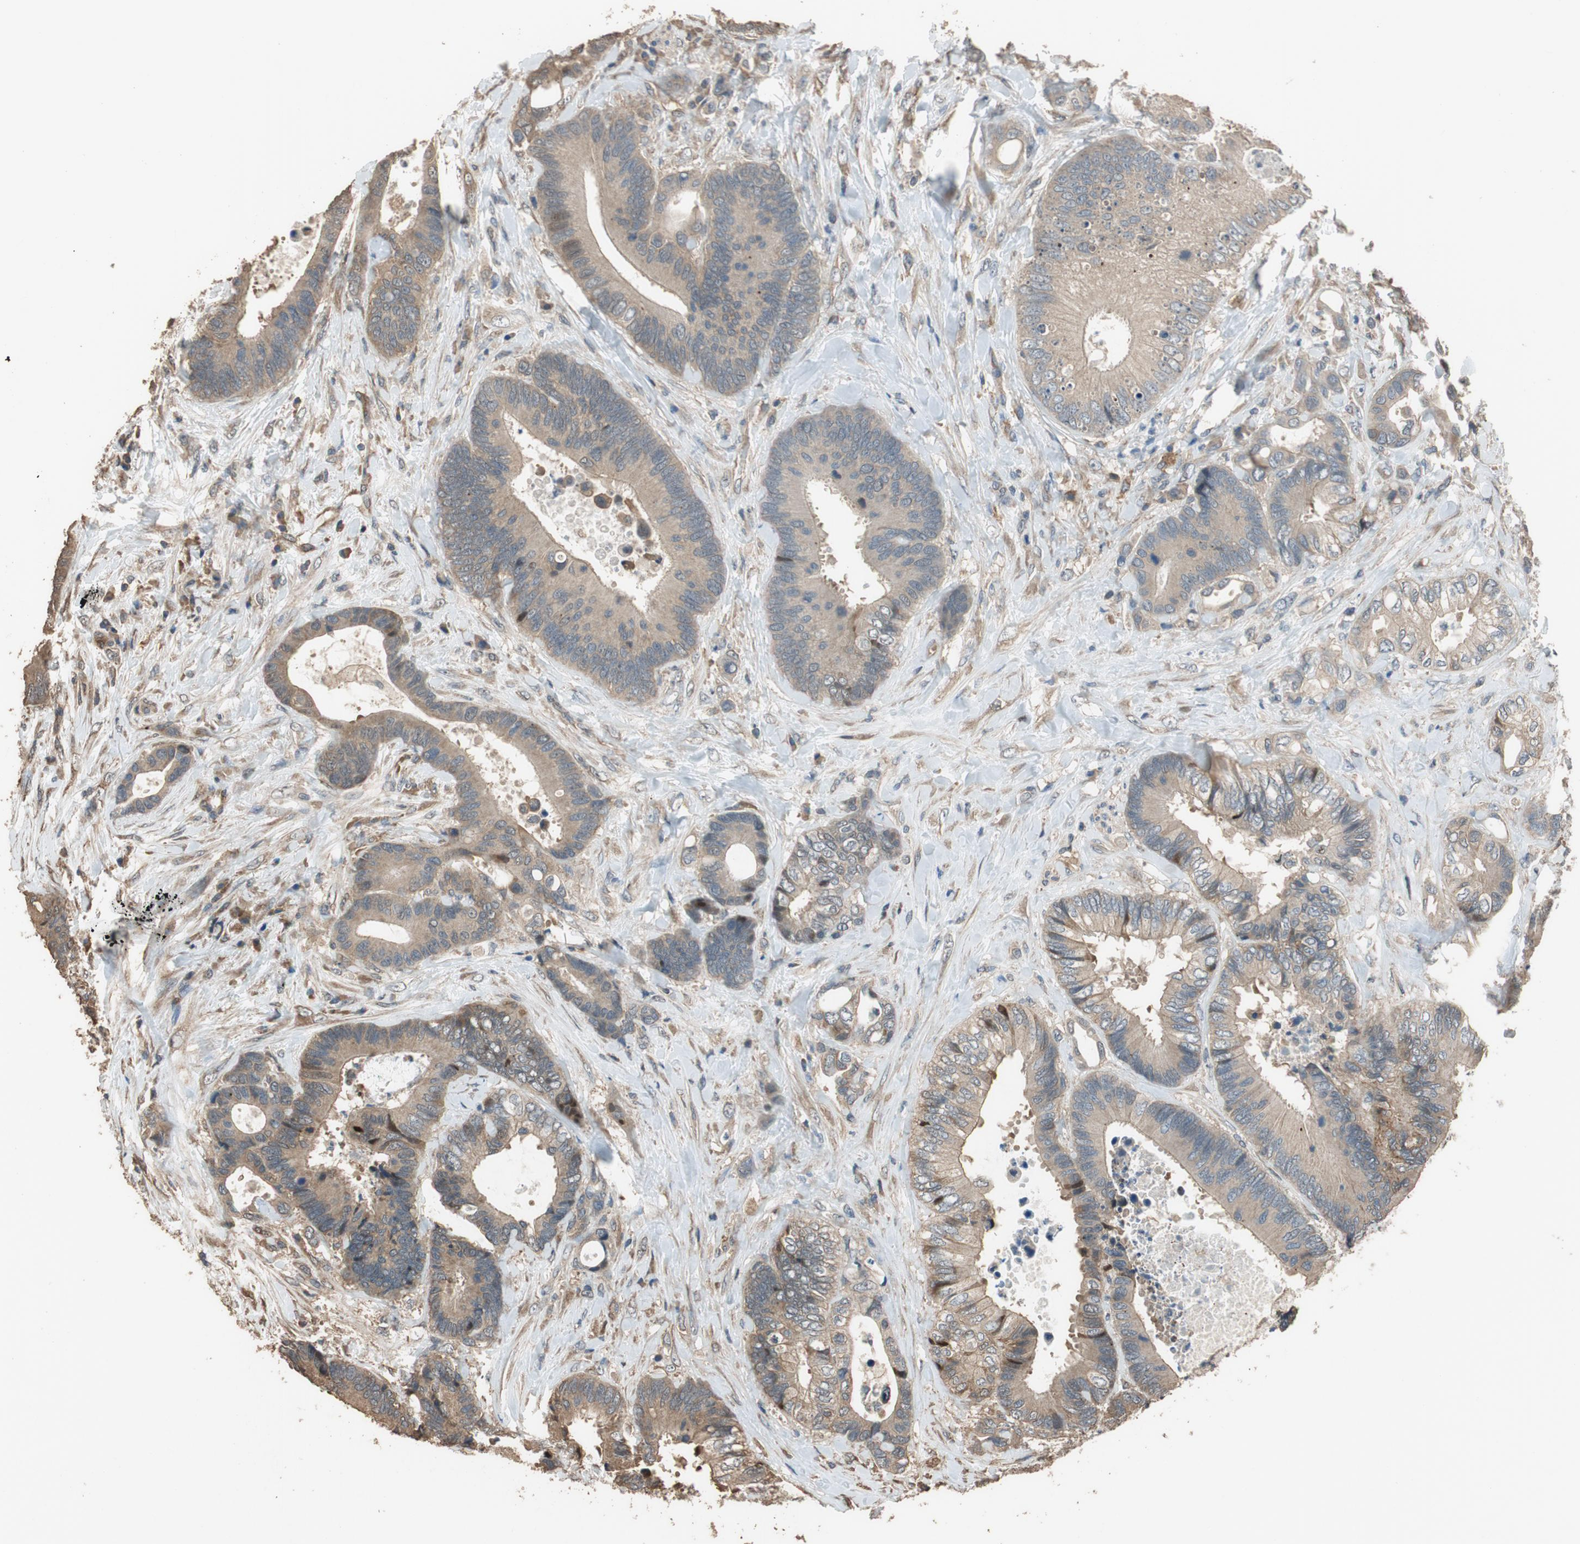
{"staining": {"intensity": "weak", "quantity": ">75%", "location": "cytoplasmic/membranous"}, "tissue": "colorectal cancer", "cell_type": "Tumor cells", "image_type": "cancer", "snomed": [{"axis": "morphology", "description": "Adenocarcinoma, NOS"}, {"axis": "topography", "description": "Rectum"}], "caption": "This photomicrograph exhibits IHC staining of adenocarcinoma (colorectal), with low weak cytoplasmic/membranous positivity in about >75% of tumor cells.", "gene": "MST1R", "patient": {"sex": "male", "age": 55}}